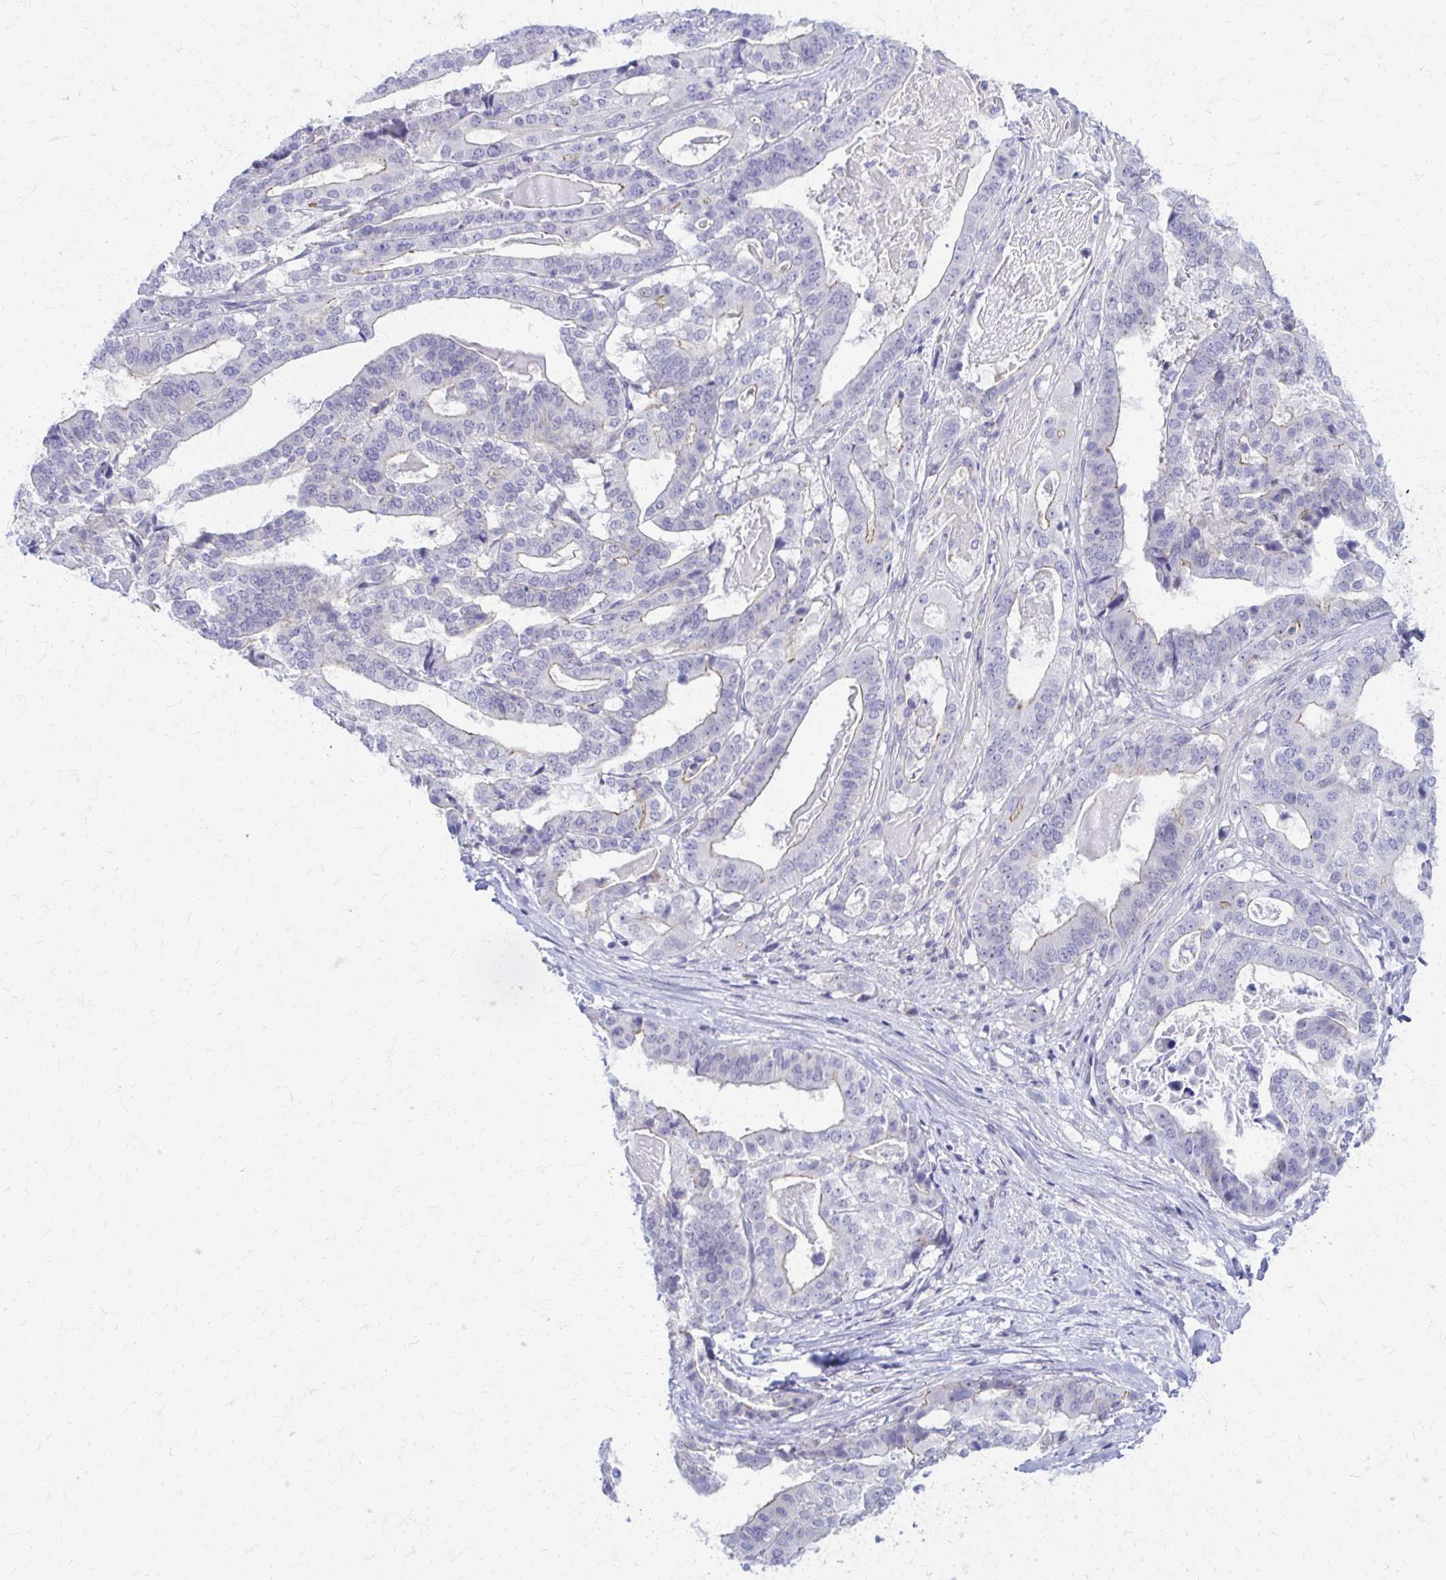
{"staining": {"intensity": "negative", "quantity": "none", "location": "none"}, "tissue": "stomach cancer", "cell_type": "Tumor cells", "image_type": "cancer", "snomed": [{"axis": "morphology", "description": "Adenocarcinoma, NOS"}, {"axis": "topography", "description": "Stomach"}], "caption": "There is no significant staining in tumor cells of stomach adenocarcinoma.", "gene": "RHOBTB2", "patient": {"sex": "male", "age": 48}}